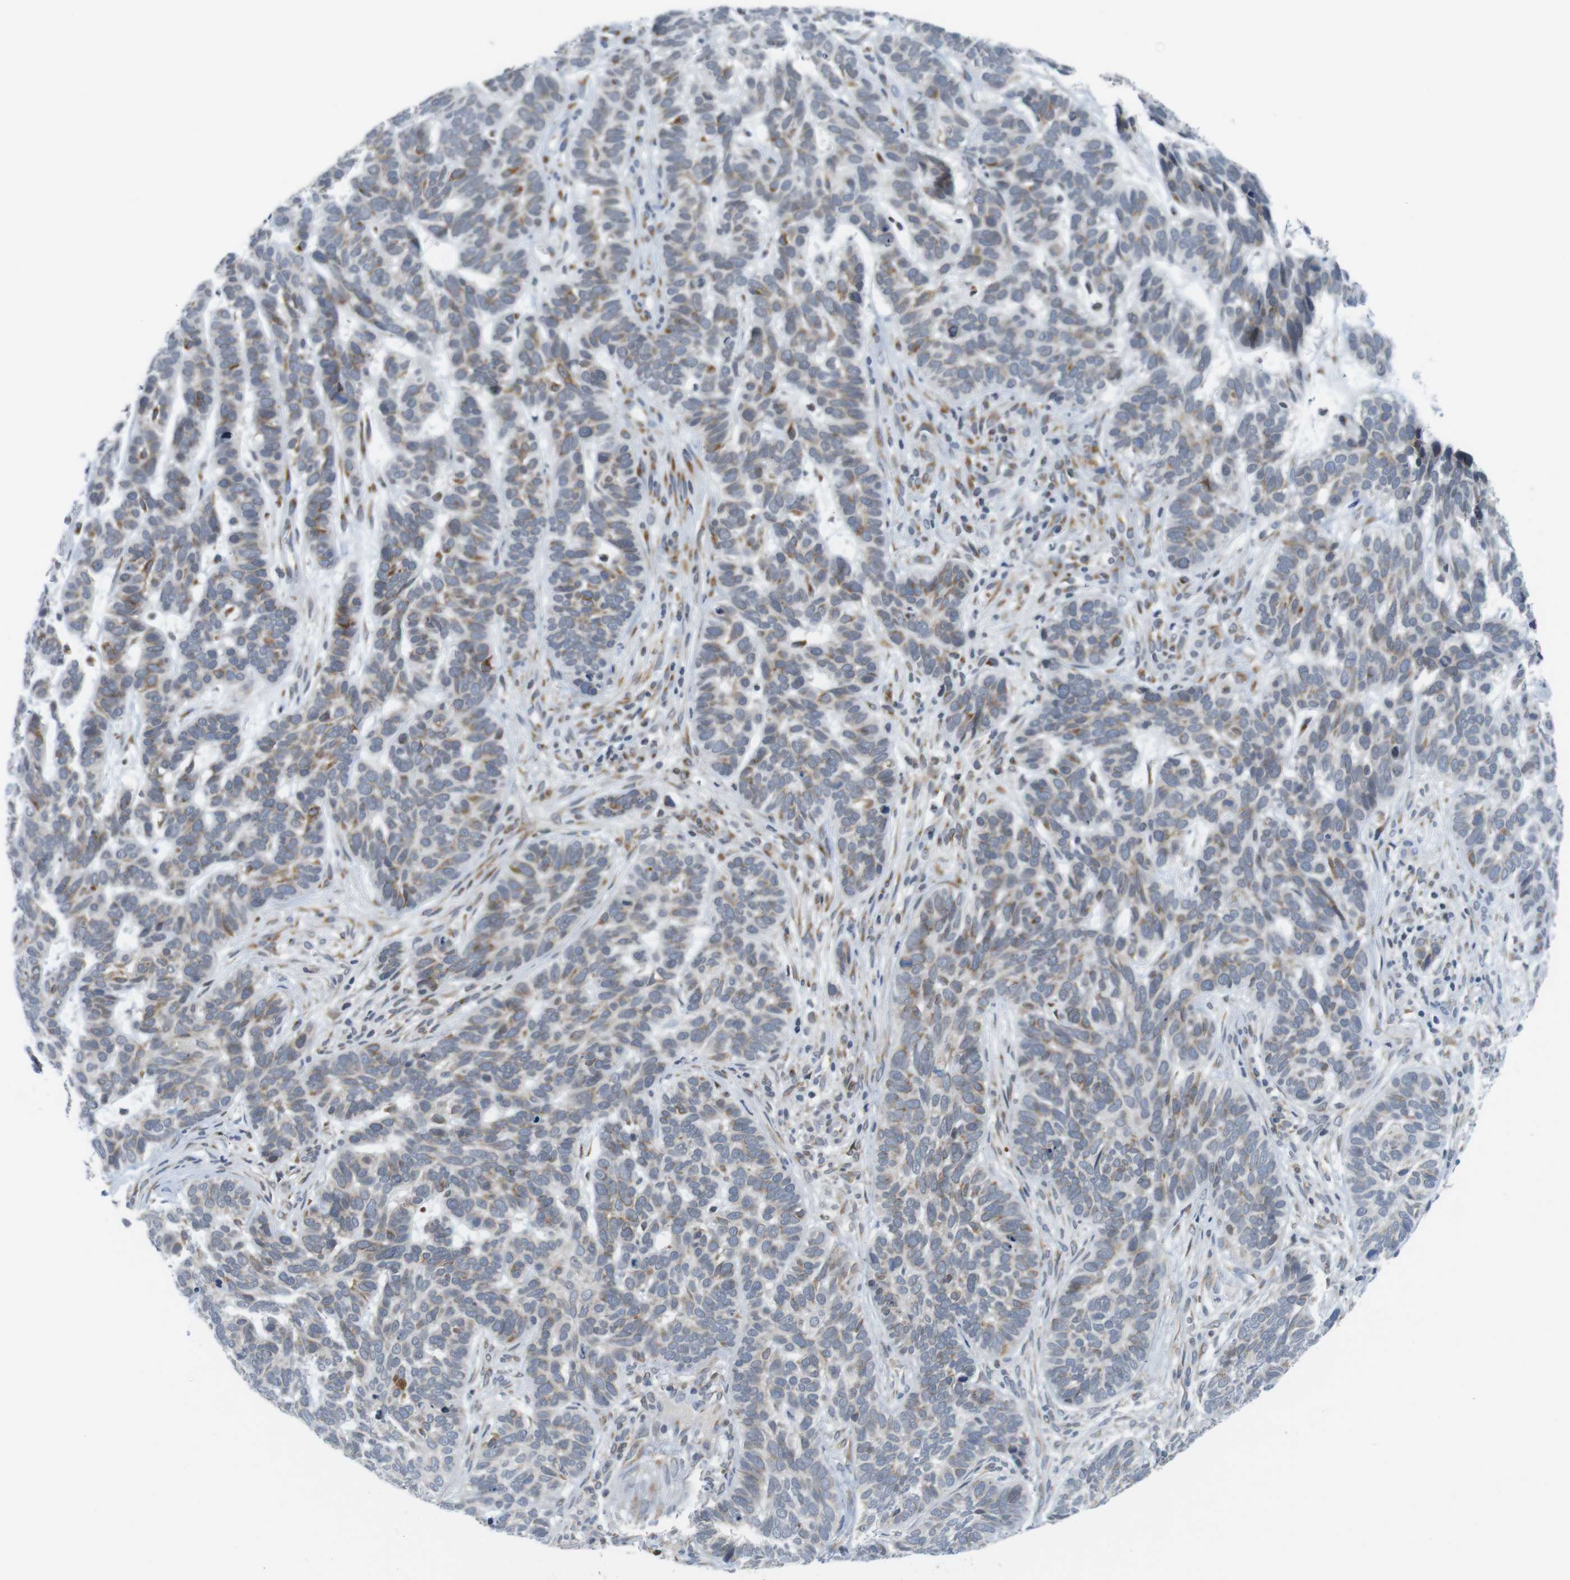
{"staining": {"intensity": "weak", "quantity": "<25%", "location": "cytoplasmic/membranous"}, "tissue": "skin cancer", "cell_type": "Tumor cells", "image_type": "cancer", "snomed": [{"axis": "morphology", "description": "Basal cell carcinoma"}, {"axis": "topography", "description": "Skin"}], "caption": "Tumor cells are negative for protein expression in human basal cell carcinoma (skin). (Immunohistochemistry (ihc), brightfield microscopy, high magnification).", "gene": "ERGIC3", "patient": {"sex": "male", "age": 87}}